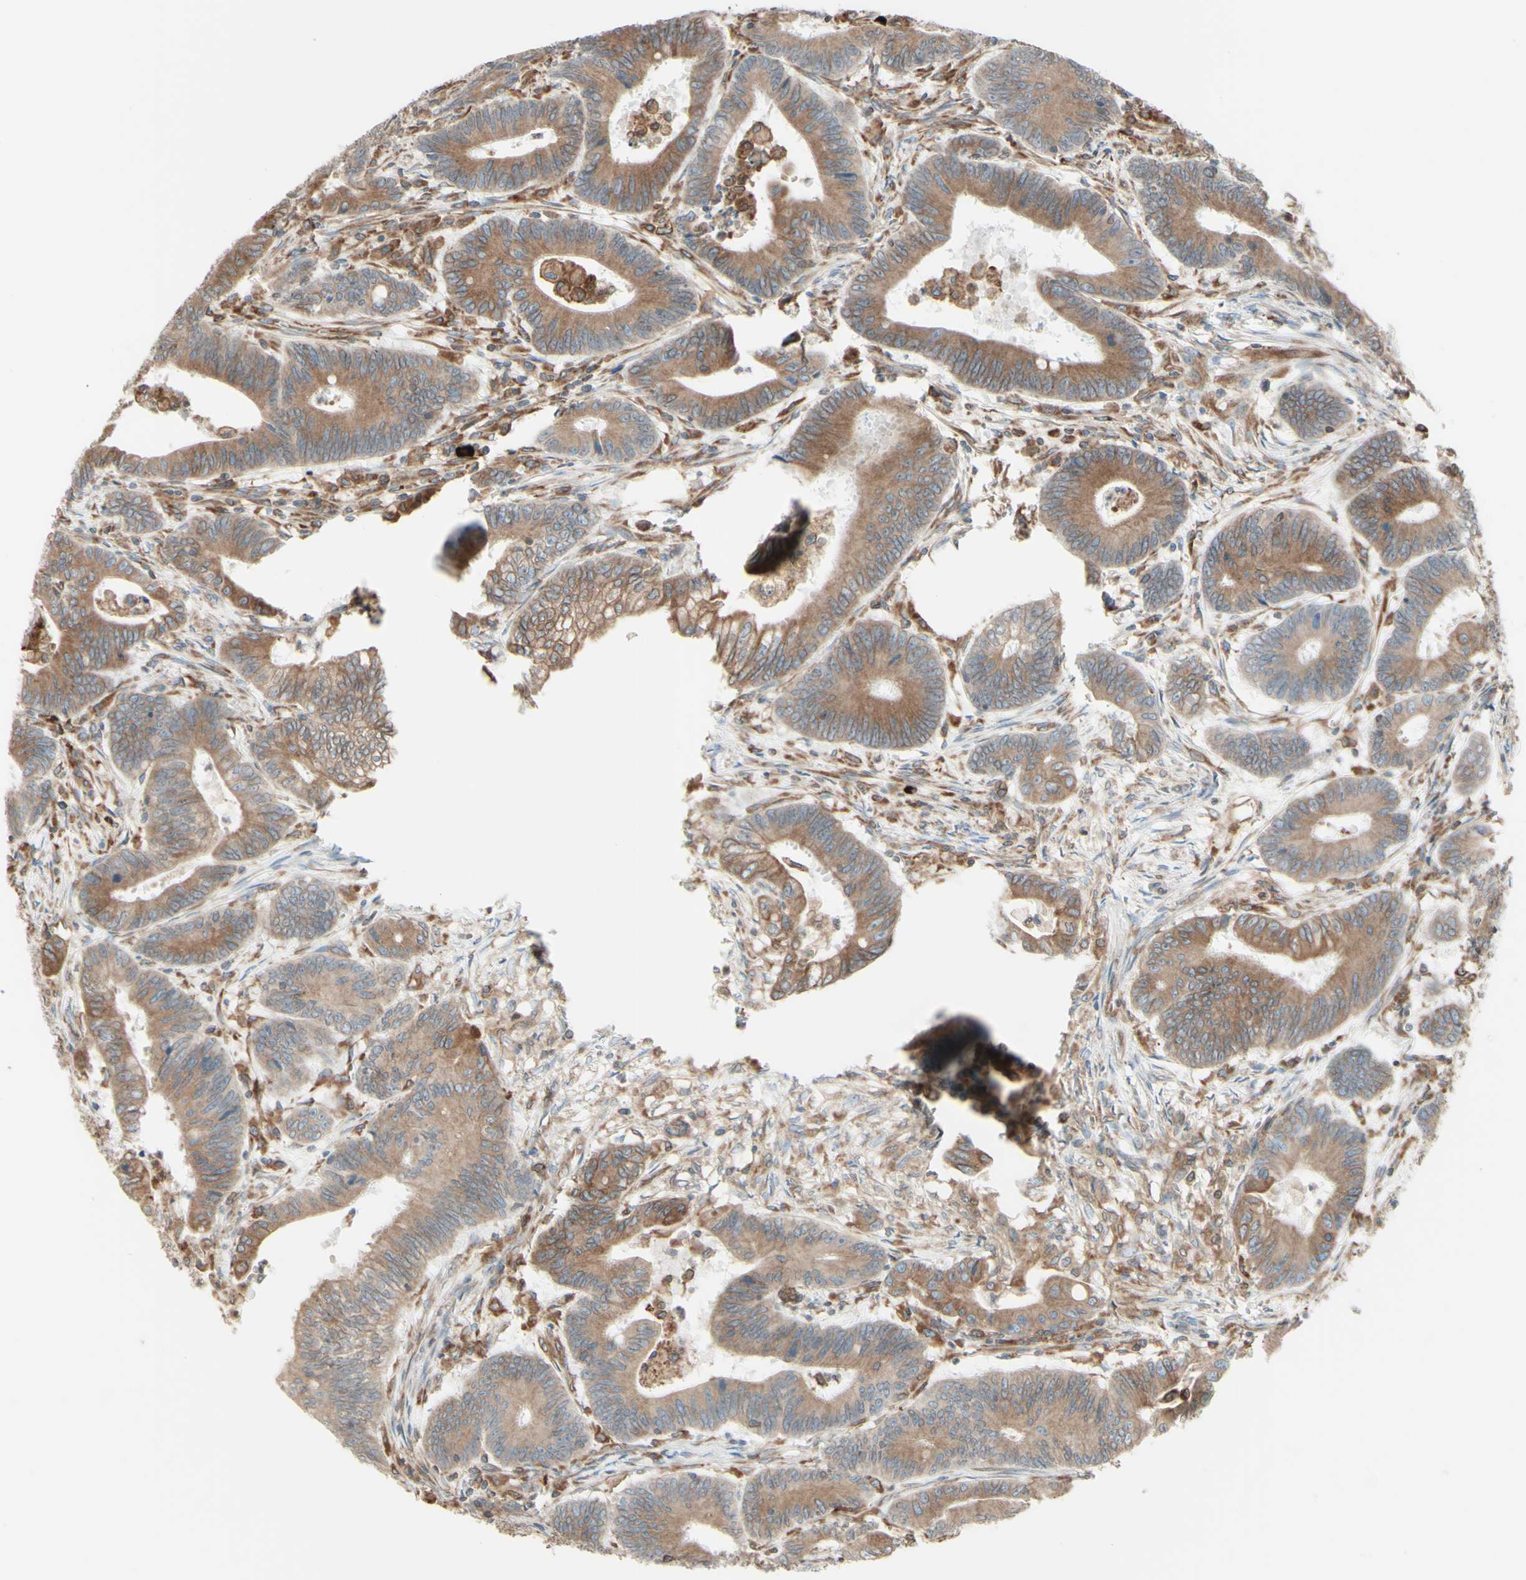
{"staining": {"intensity": "moderate", "quantity": ">75%", "location": "cytoplasmic/membranous"}, "tissue": "colorectal cancer", "cell_type": "Tumor cells", "image_type": "cancer", "snomed": [{"axis": "morphology", "description": "Adenocarcinoma, NOS"}, {"axis": "topography", "description": "Colon"}], "caption": "DAB (3,3'-diaminobenzidine) immunohistochemical staining of human colorectal cancer displays moderate cytoplasmic/membranous protein staining in approximately >75% of tumor cells.", "gene": "DNAJB11", "patient": {"sex": "male", "age": 45}}